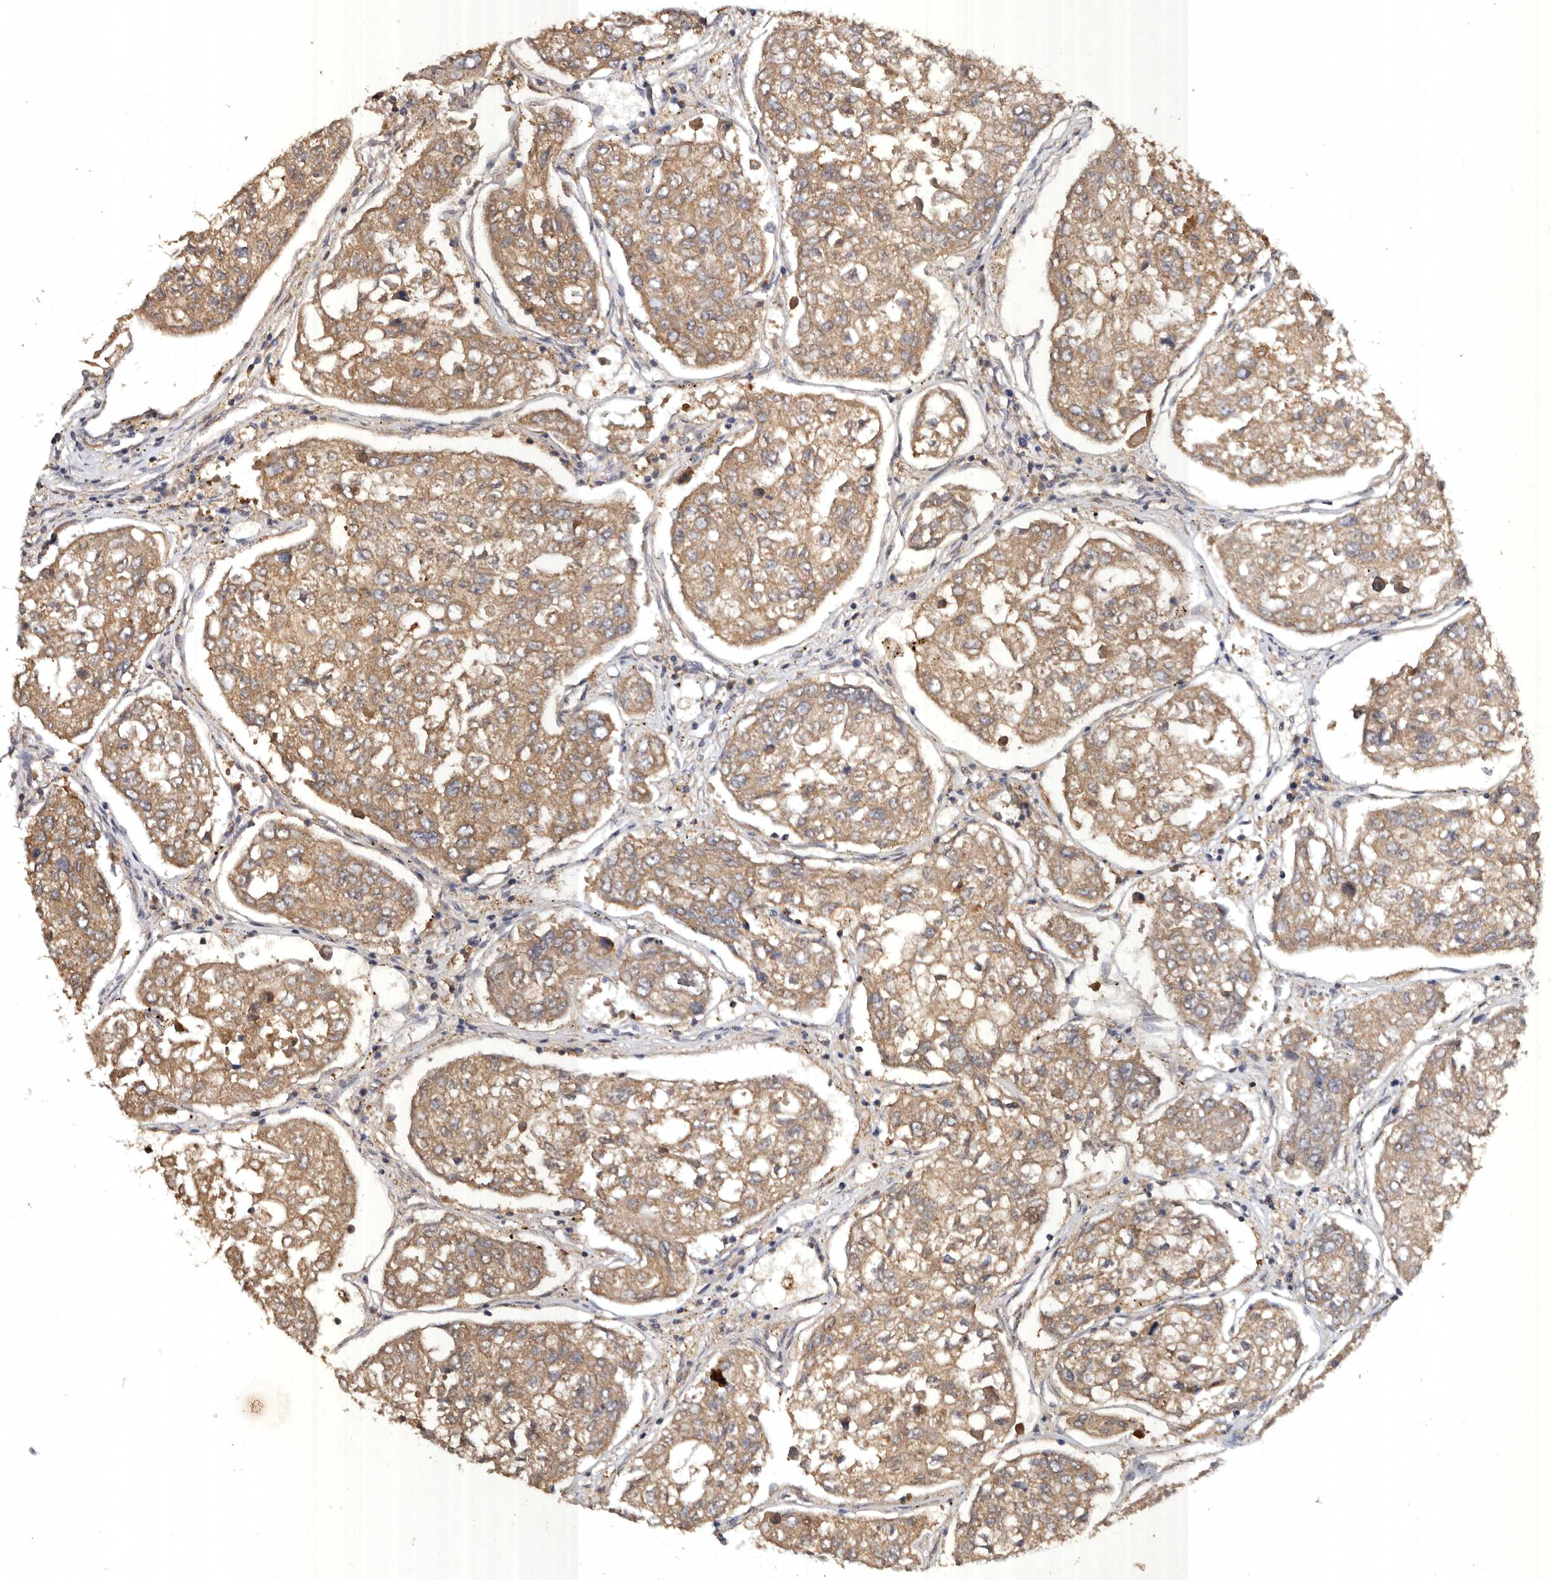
{"staining": {"intensity": "moderate", "quantity": ">75%", "location": "cytoplasmic/membranous"}, "tissue": "urothelial cancer", "cell_type": "Tumor cells", "image_type": "cancer", "snomed": [{"axis": "morphology", "description": "Urothelial carcinoma, High grade"}, {"axis": "topography", "description": "Lymph node"}, {"axis": "topography", "description": "Urinary bladder"}], "caption": "Immunohistochemical staining of urothelial cancer demonstrates medium levels of moderate cytoplasmic/membranous expression in approximately >75% of tumor cells.", "gene": "EDEM1", "patient": {"sex": "male", "age": 51}}